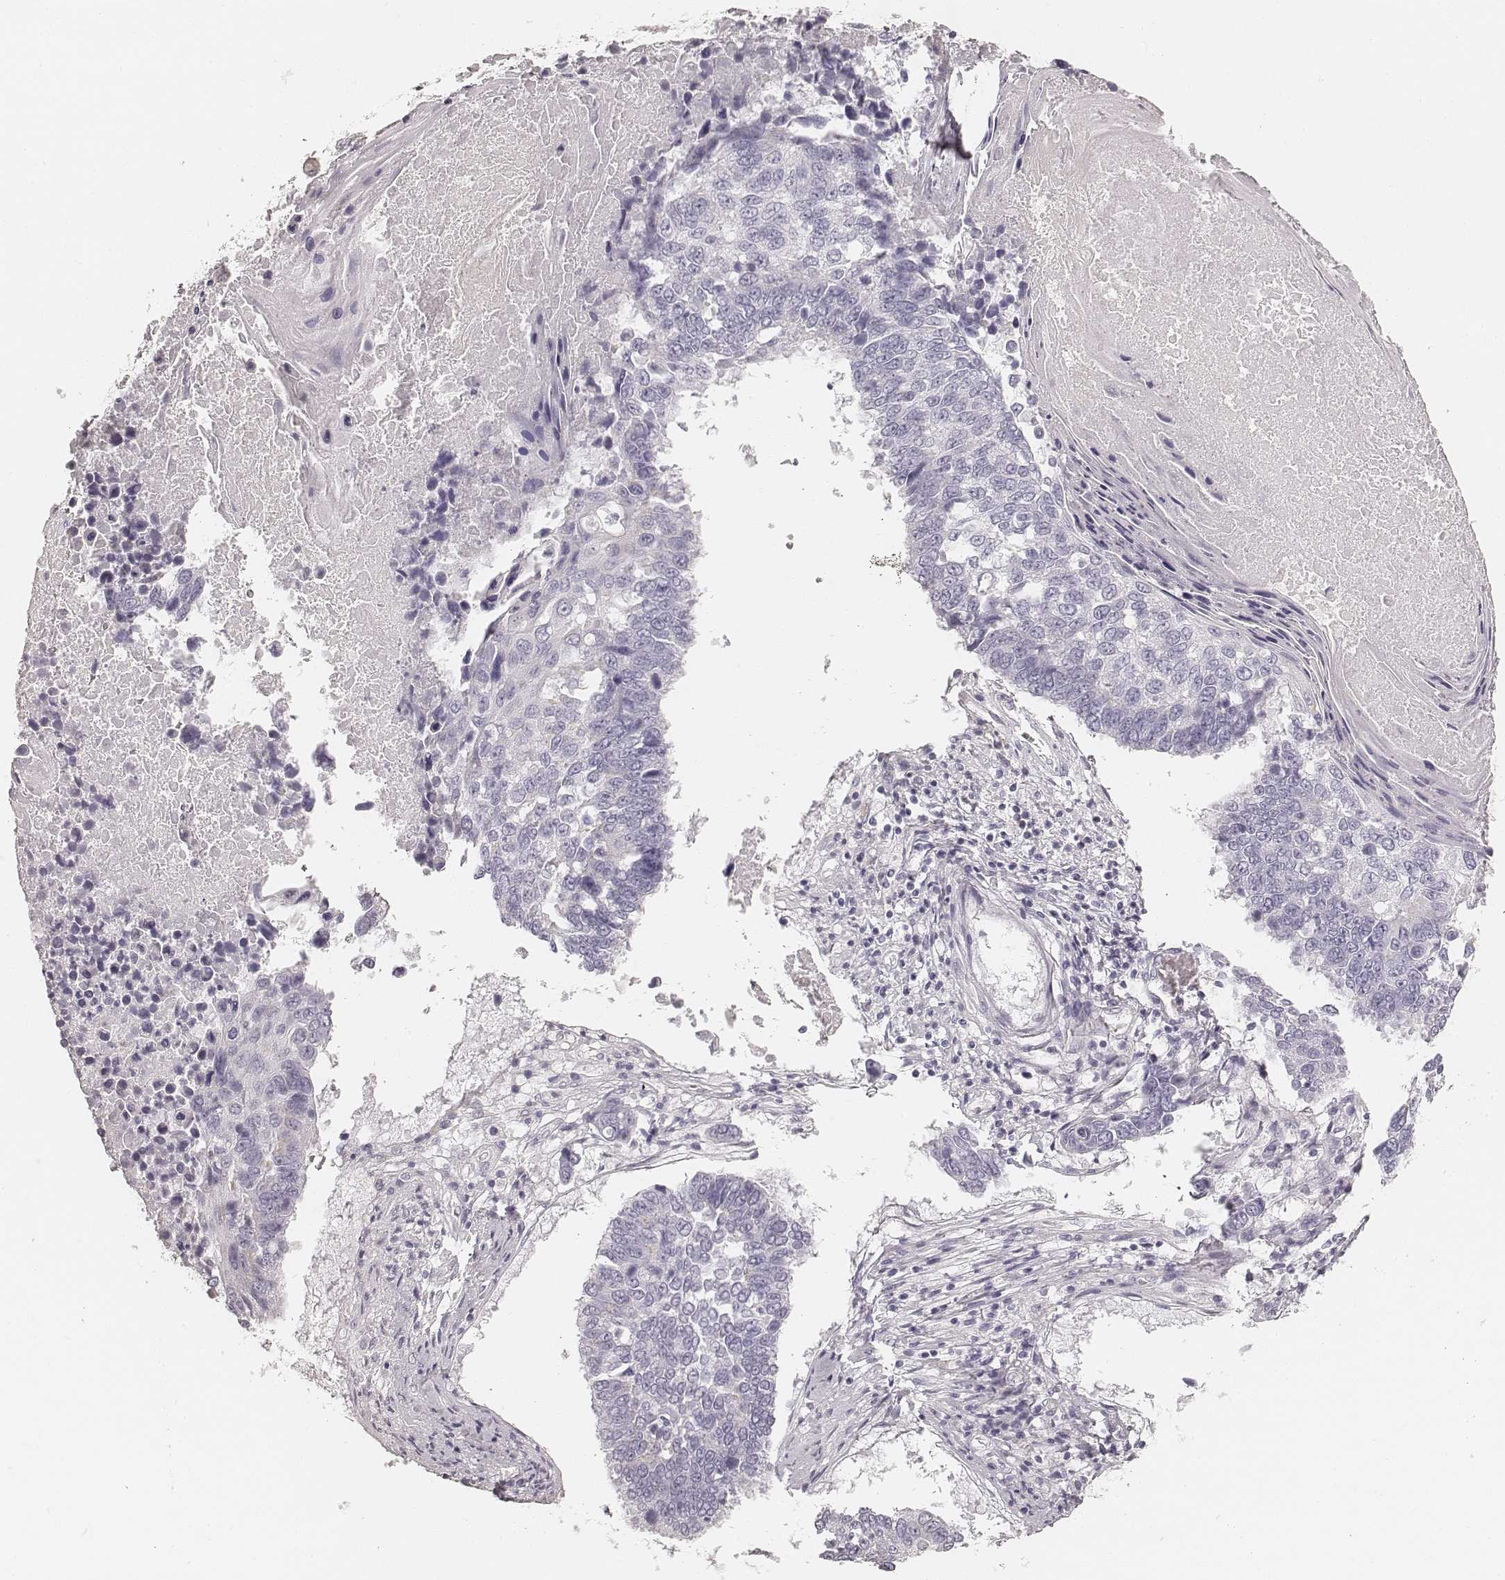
{"staining": {"intensity": "negative", "quantity": "none", "location": "none"}, "tissue": "lung cancer", "cell_type": "Tumor cells", "image_type": "cancer", "snomed": [{"axis": "morphology", "description": "Squamous cell carcinoma, NOS"}, {"axis": "topography", "description": "Lung"}], "caption": "Immunohistochemistry (IHC) histopathology image of human lung squamous cell carcinoma stained for a protein (brown), which shows no positivity in tumor cells.", "gene": "HNF4G", "patient": {"sex": "male", "age": 73}}